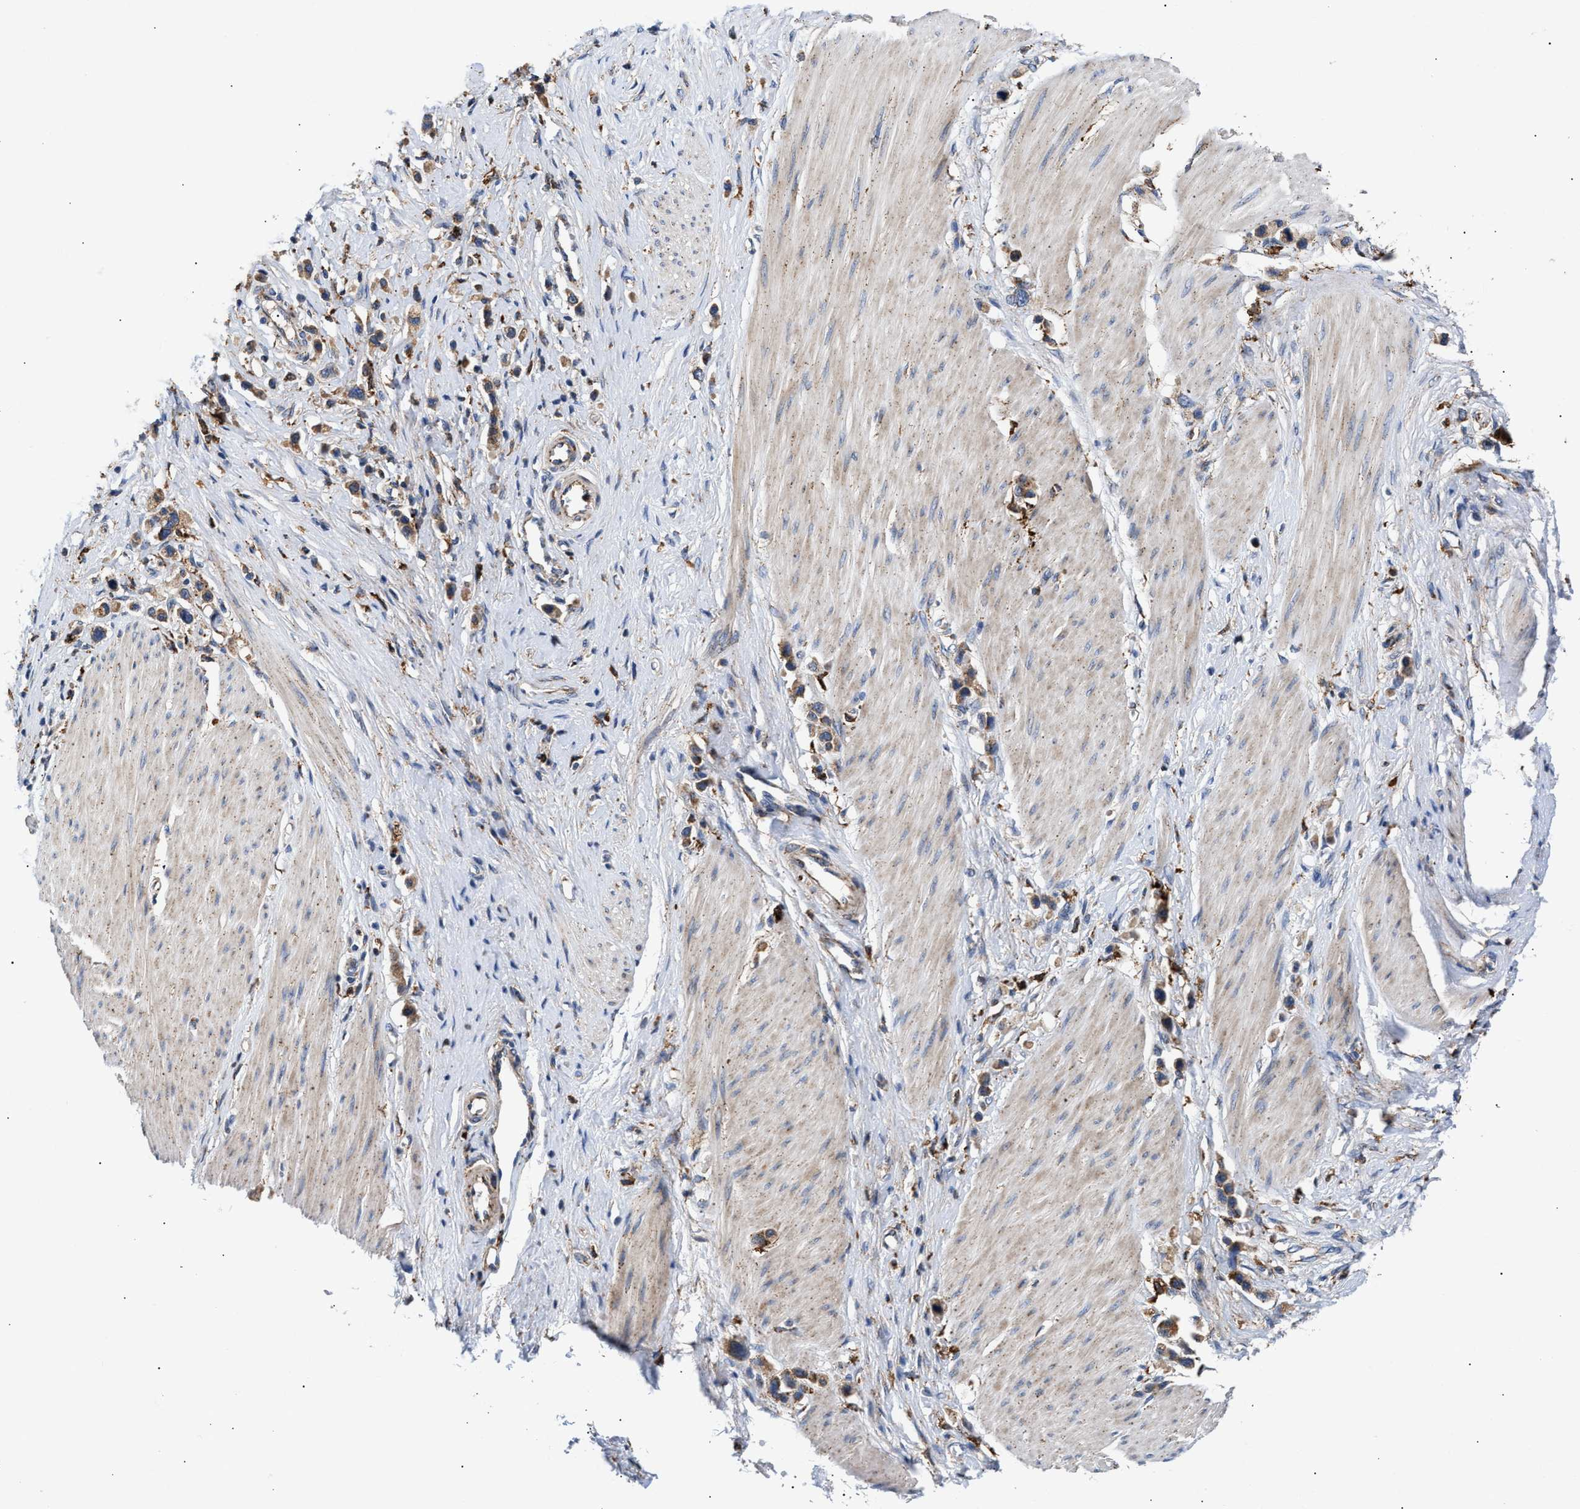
{"staining": {"intensity": "moderate", "quantity": ">75%", "location": "cytoplasmic/membranous"}, "tissue": "stomach cancer", "cell_type": "Tumor cells", "image_type": "cancer", "snomed": [{"axis": "morphology", "description": "Adenocarcinoma, NOS"}, {"axis": "topography", "description": "Stomach"}], "caption": "Stomach adenocarcinoma stained with a brown dye demonstrates moderate cytoplasmic/membranous positive staining in about >75% of tumor cells.", "gene": "CCDC146", "patient": {"sex": "female", "age": 65}}